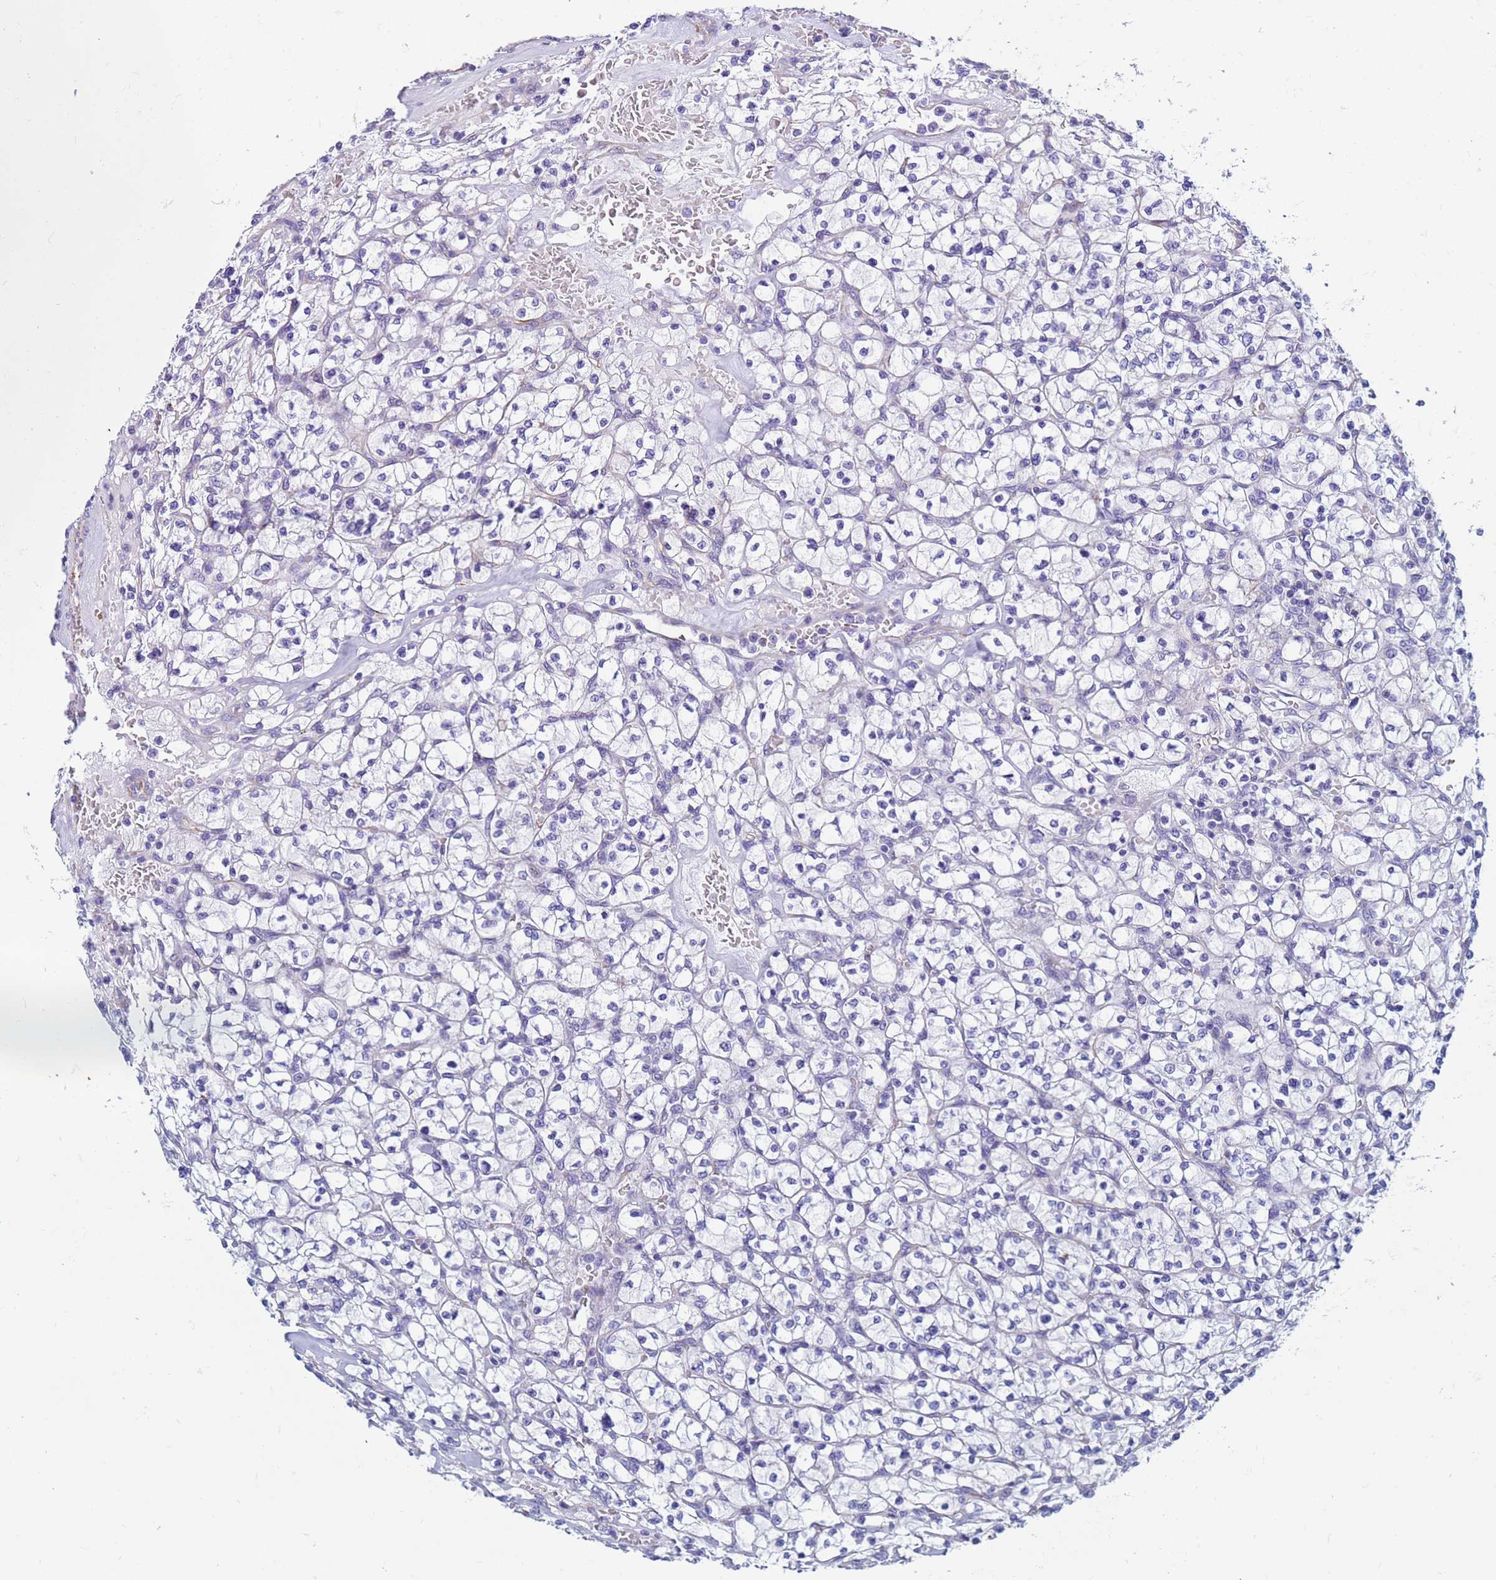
{"staining": {"intensity": "negative", "quantity": "none", "location": "none"}, "tissue": "renal cancer", "cell_type": "Tumor cells", "image_type": "cancer", "snomed": [{"axis": "morphology", "description": "Adenocarcinoma, NOS"}, {"axis": "topography", "description": "Kidney"}], "caption": "This histopathology image is of renal adenocarcinoma stained with immunohistochemistry to label a protein in brown with the nuclei are counter-stained blue. There is no staining in tumor cells.", "gene": "UBXN2B", "patient": {"sex": "female", "age": 64}}